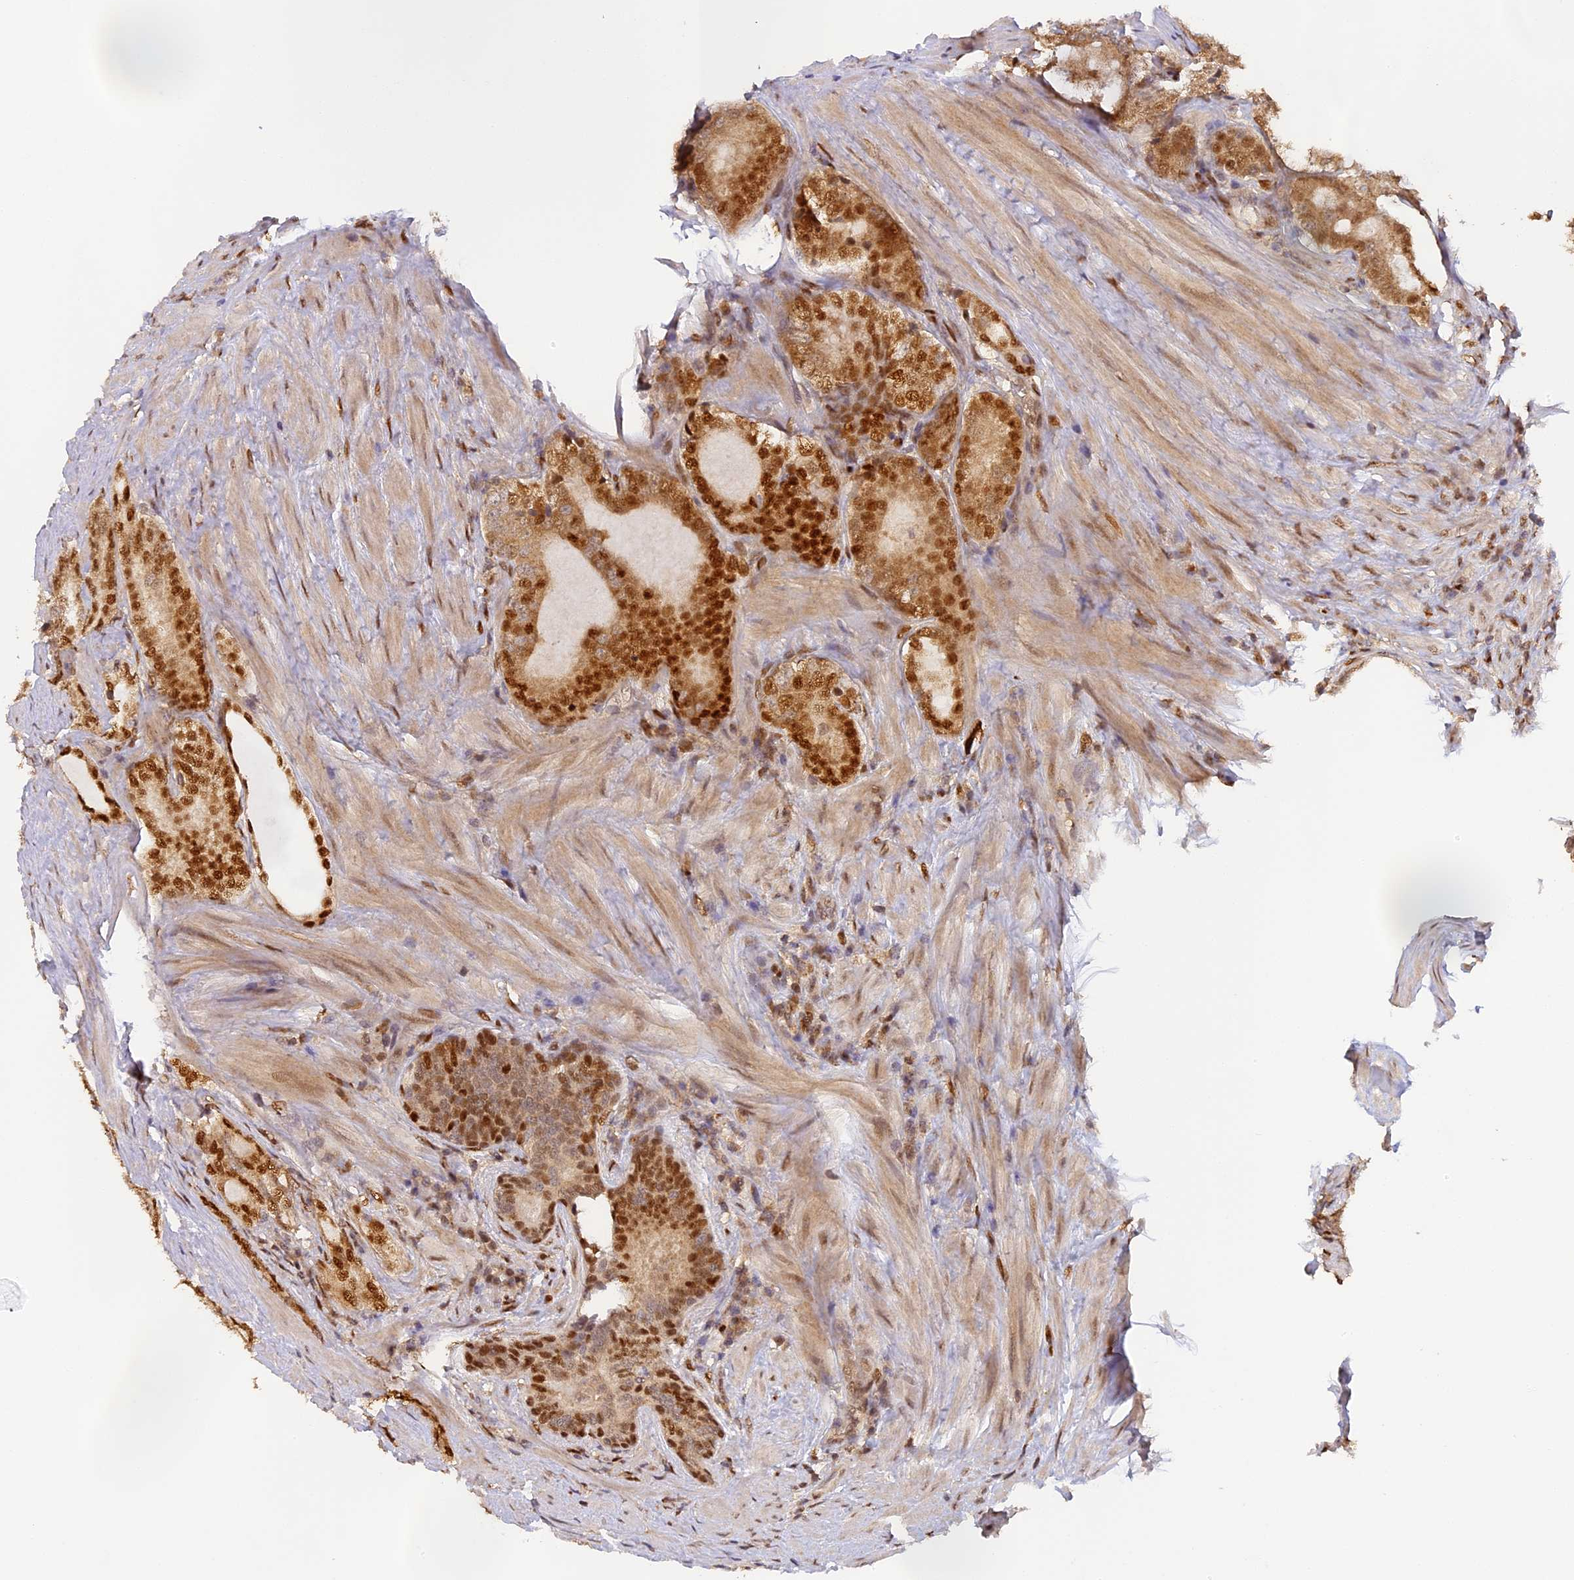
{"staining": {"intensity": "strong", "quantity": "25%-75%", "location": "nuclear"}, "tissue": "prostate cancer", "cell_type": "Tumor cells", "image_type": "cancer", "snomed": [{"axis": "morphology", "description": "Adenocarcinoma, Low grade"}, {"axis": "topography", "description": "Prostate"}], "caption": "Prostate cancer stained with a brown dye exhibits strong nuclear positive expression in about 25%-75% of tumor cells.", "gene": "MYBL2", "patient": {"sex": "male", "age": 68}}